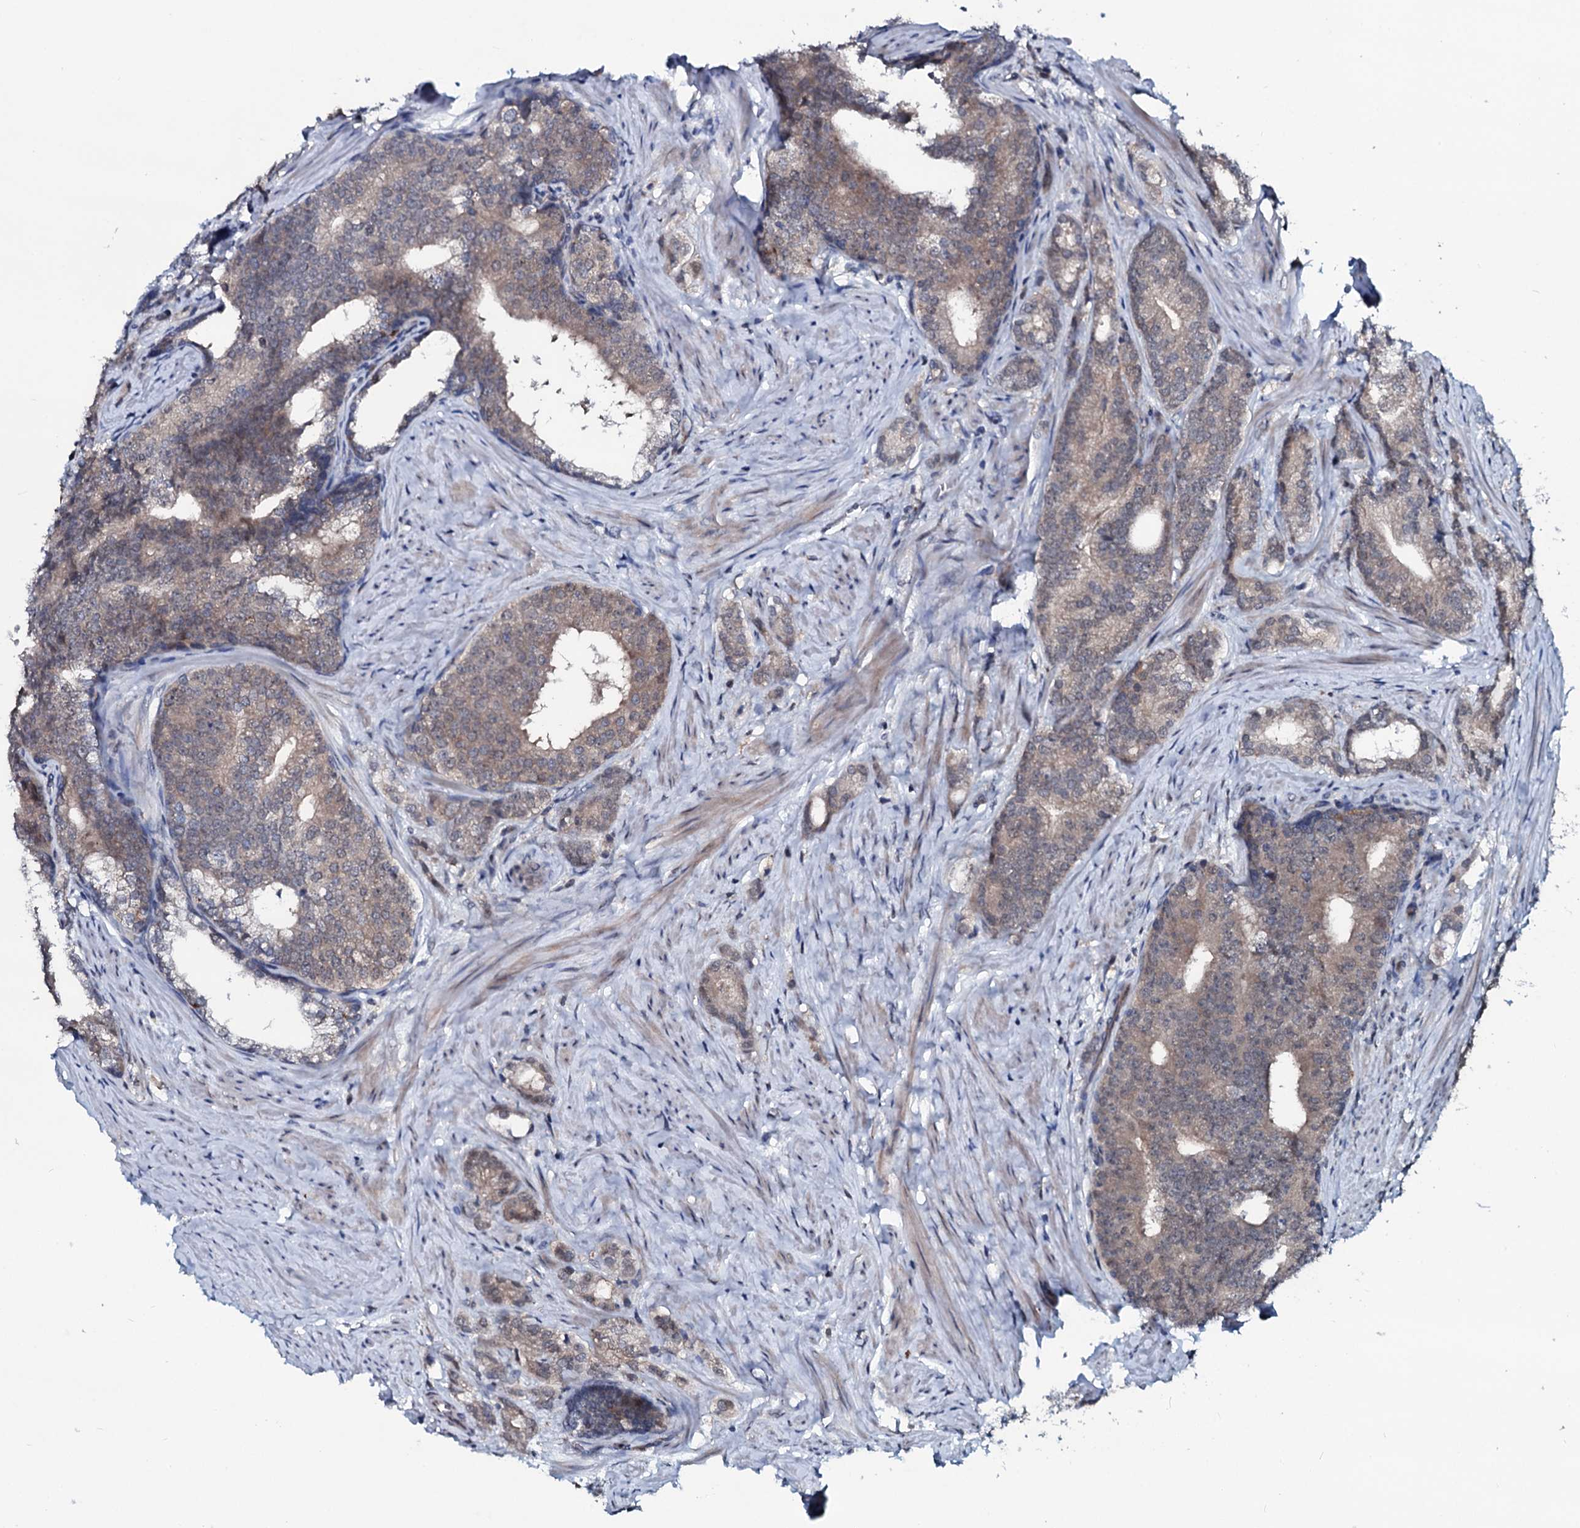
{"staining": {"intensity": "weak", "quantity": "<25%", "location": "cytoplasmic/membranous"}, "tissue": "prostate cancer", "cell_type": "Tumor cells", "image_type": "cancer", "snomed": [{"axis": "morphology", "description": "Adenocarcinoma, Low grade"}, {"axis": "topography", "description": "Prostate"}], "caption": "IHC micrograph of neoplastic tissue: human prostate adenocarcinoma (low-grade) stained with DAB (3,3'-diaminobenzidine) displays no significant protein staining in tumor cells. The staining was performed using DAB (3,3'-diaminobenzidine) to visualize the protein expression in brown, while the nuclei were stained in blue with hematoxylin (Magnification: 20x).", "gene": "OGFOD2", "patient": {"sex": "male", "age": 71}}